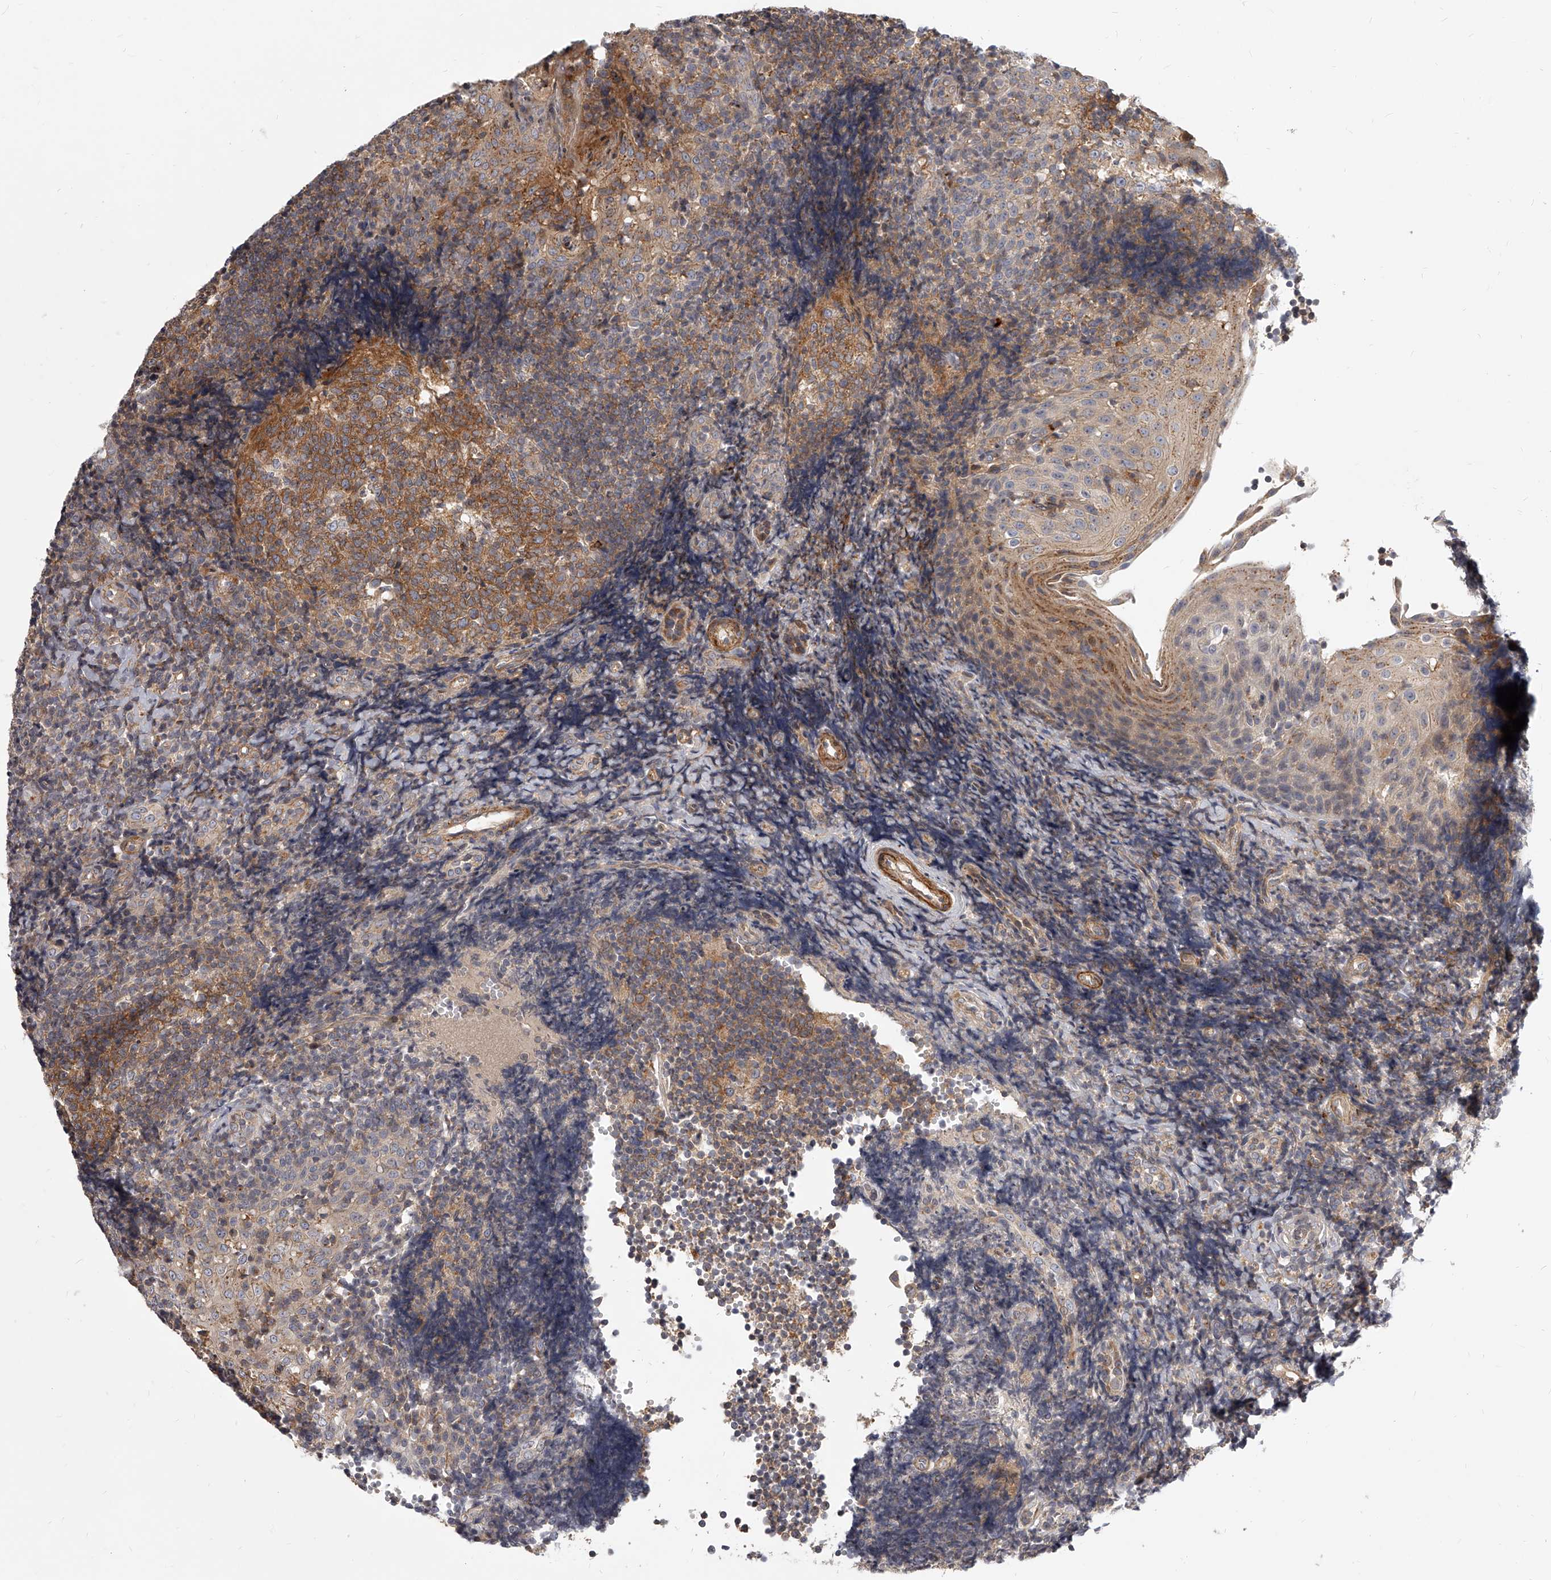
{"staining": {"intensity": "moderate", "quantity": ">75%", "location": "cytoplasmic/membranous"}, "tissue": "tonsil", "cell_type": "Germinal center cells", "image_type": "normal", "snomed": [{"axis": "morphology", "description": "Normal tissue, NOS"}, {"axis": "topography", "description": "Tonsil"}], "caption": "Human tonsil stained for a protein (brown) exhibits moderate cytoplasmic/membranous positive expression in about >75% of germinal center cells.", "gene": "SLC37A1", "patient": {"sex": "female", "age": 40}}